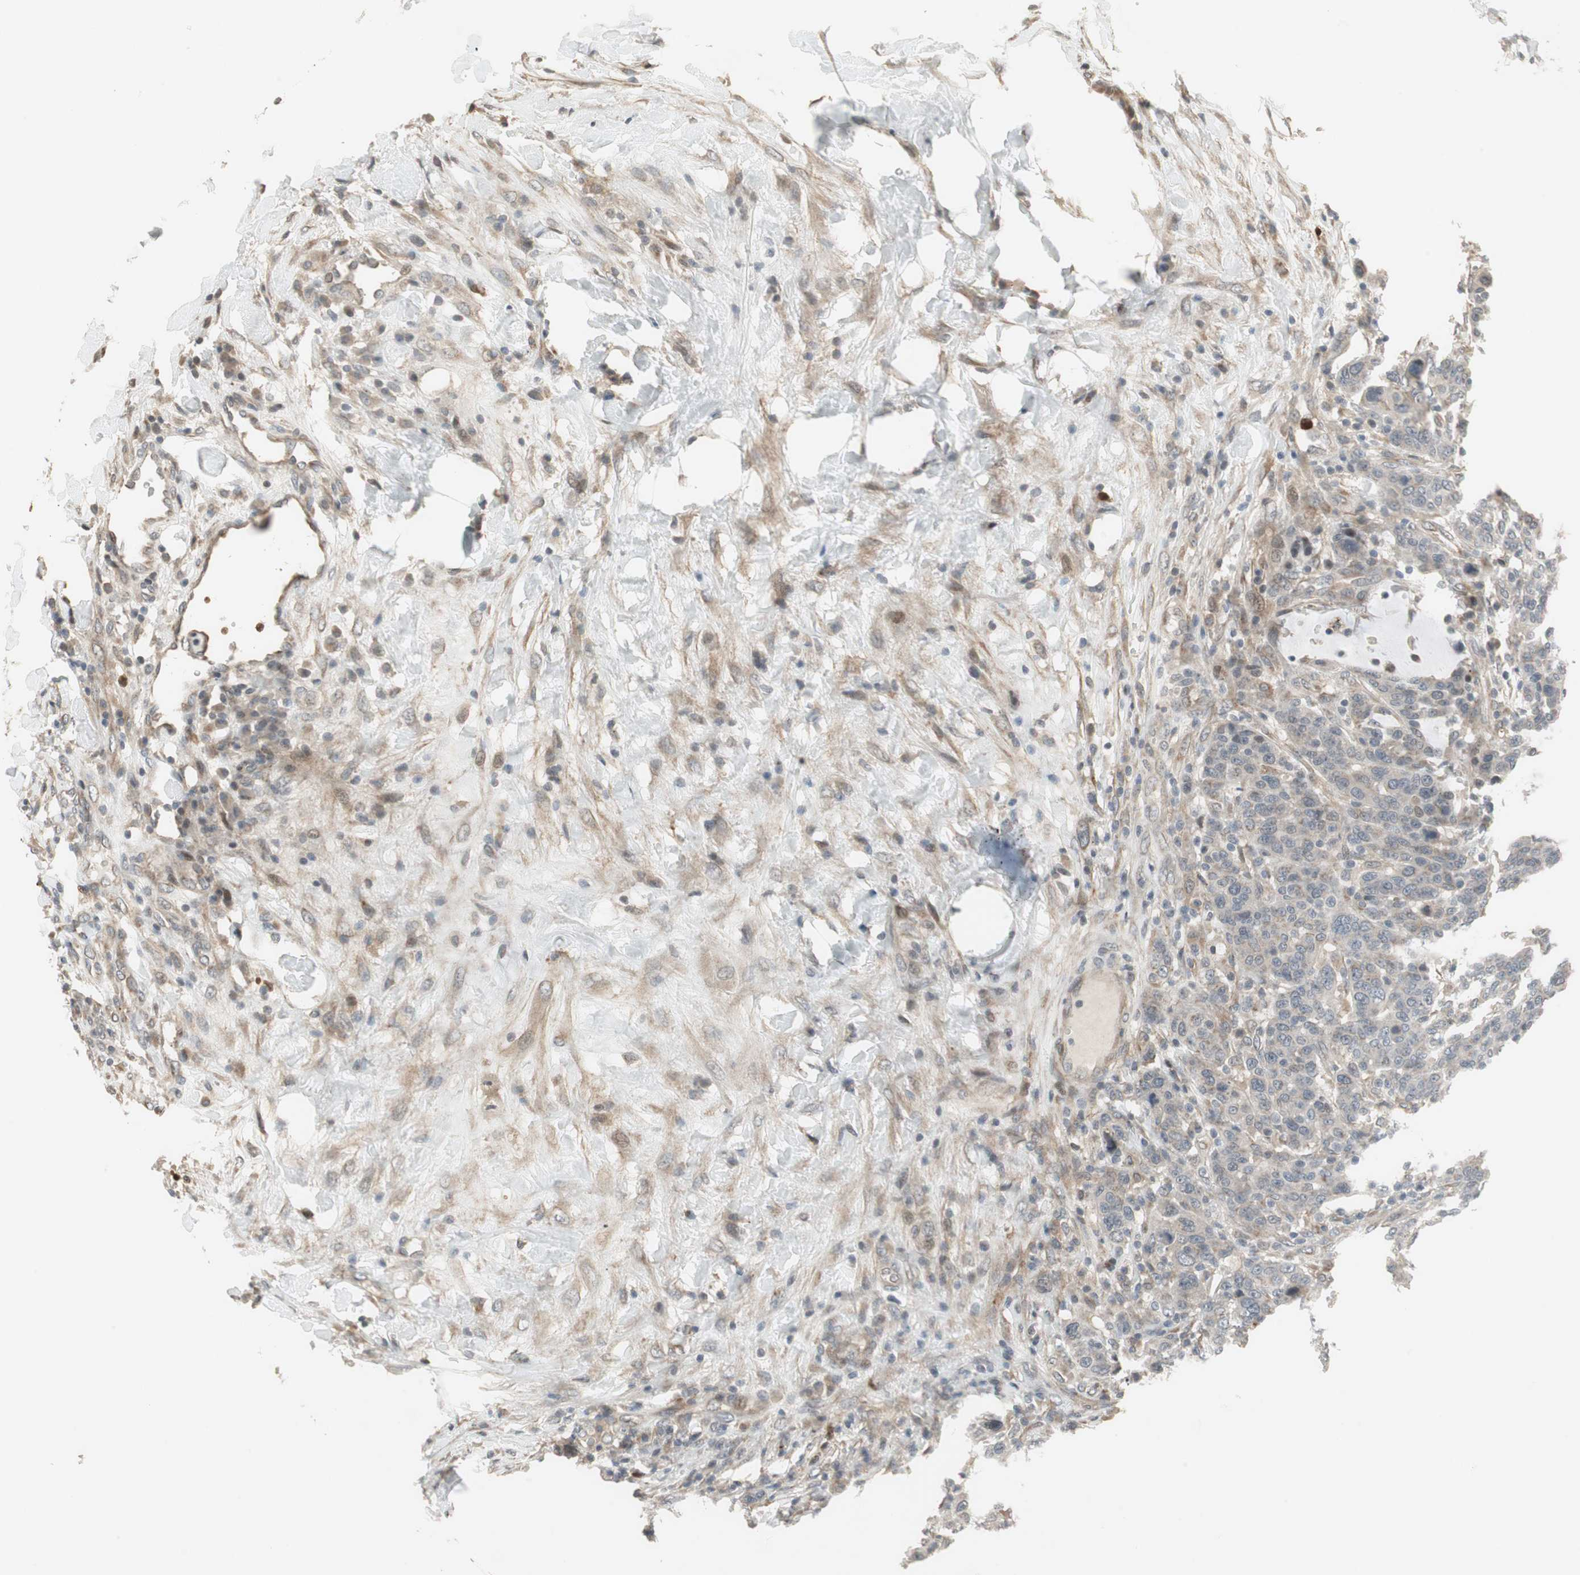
{"staining": {"intensity": "weak", "quantity": "<25%", "location": "cytoplasmic/membranous"}, "tissue": "breast cancer", "cell_type": "Tumor cells", "image_type": "cancer", "snomed": [{"axis": "morphology", "description": "Duct carcinoma"}, {"axis": "topography", "description": "Breast"}], "caption": "Tumor cells show no significant staining in breast cancer (invasive ductal carcinoma). (IHC, brightfield microscopy, high magnification).", "gene": "SNX4", "patient": {"sex": "female", "age": 37}}